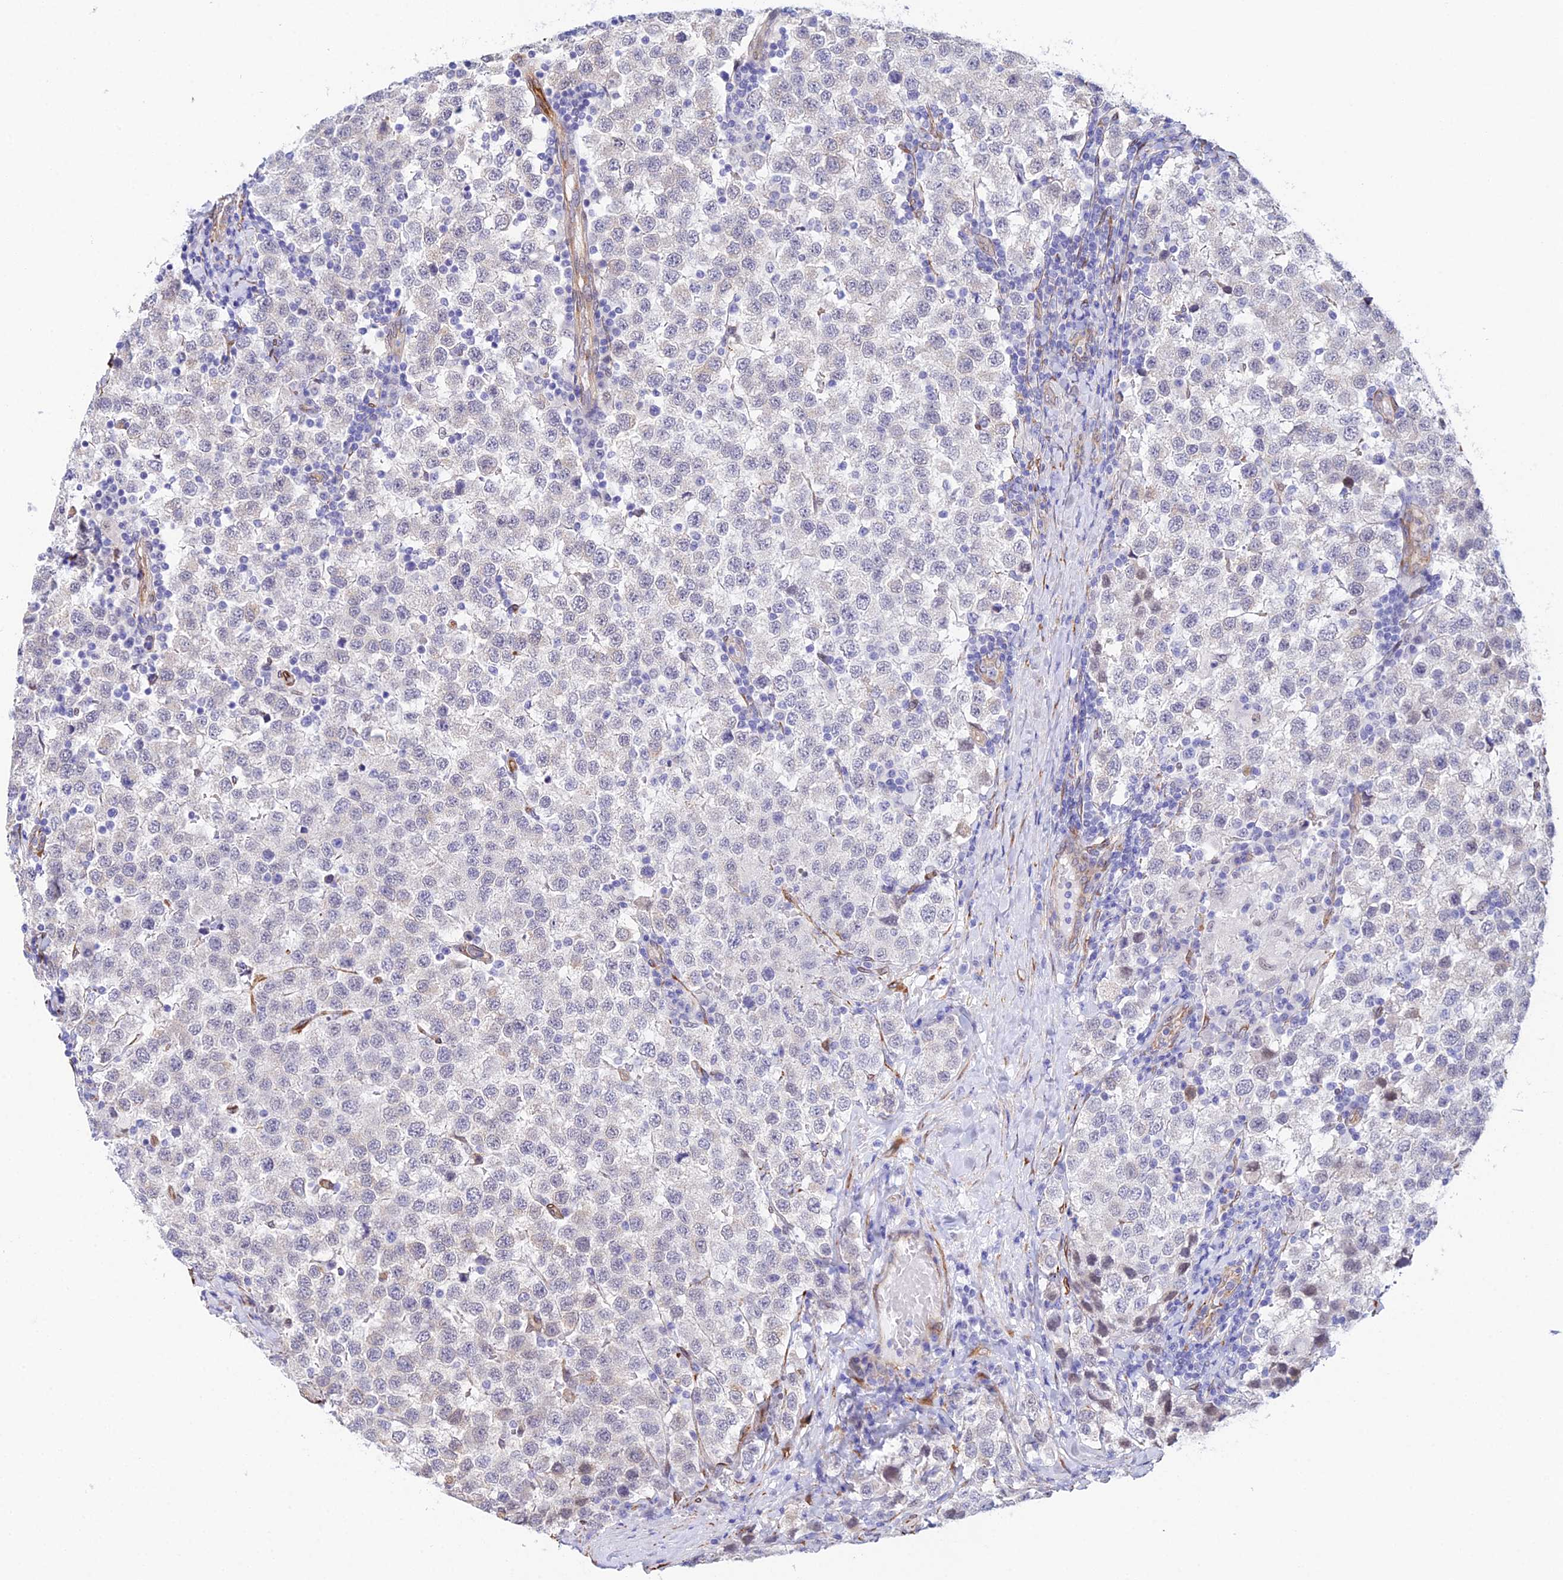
{"staining": {"intensity": "negative", "quantity": "none", "location": "none"}, "tissue": "testis cancer", "cell_type": "Tumor cells", "image_type": "cancer", "snomed": [{"axis": "morphology", "description": "Seminoma, NOS"}, {"axis": "topography", "description": "Testis"}], "caption": "DAB (3,3'-diaminobenzidine) immunohistochemical staining of testis cancer (seminoma) reveals no significant expression in tumor cells. The staining is performed using DAB brown chromogen with nuclei counter-stained in using hematoxylin.", "gene": "MXRA7", "patient": {"sex": "male", "age": 34}}